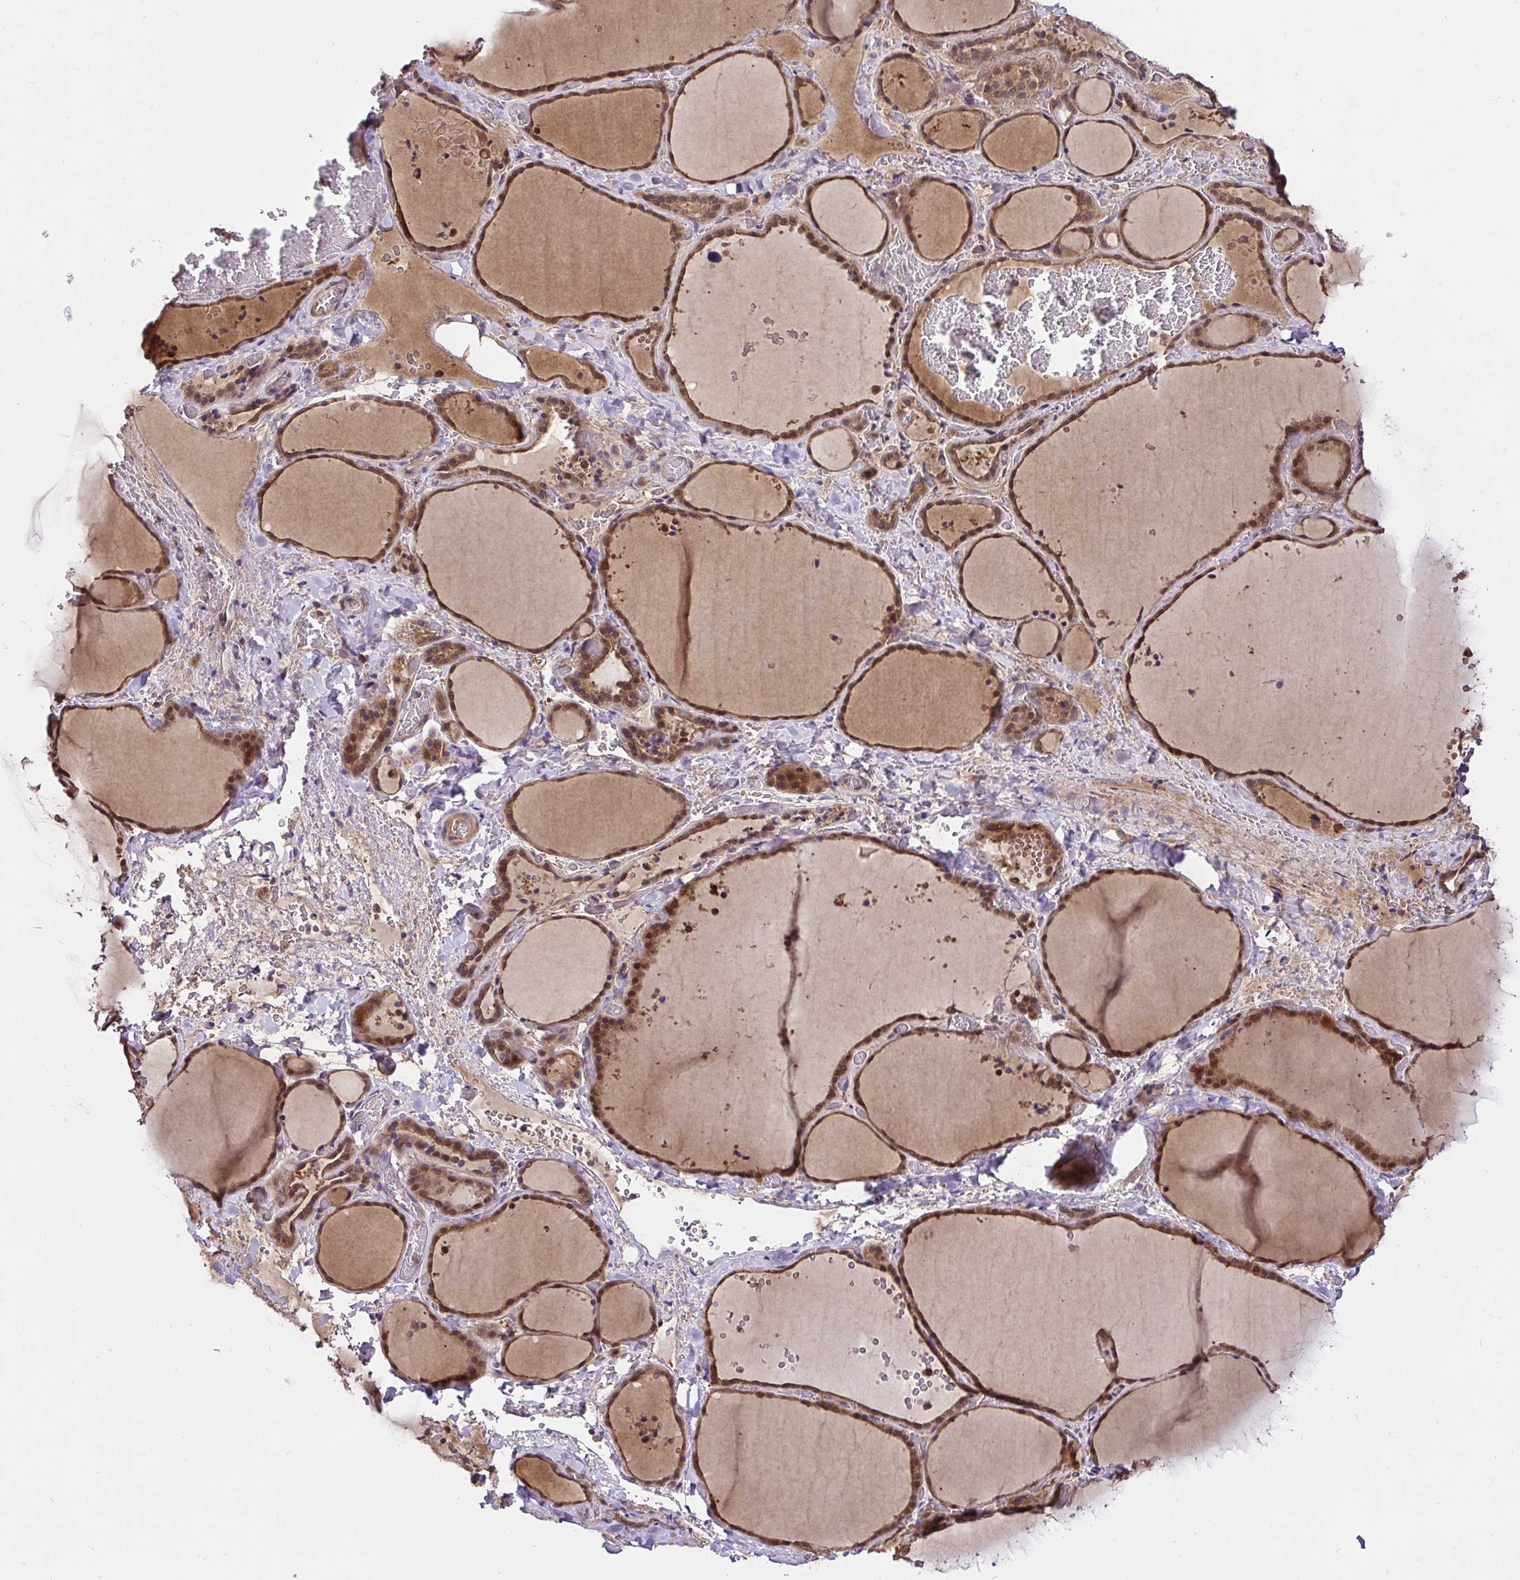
{"staining": {"intensity": "moderate", "quantity": ">75%", "location": "cytoplasmic/membranous,nuclear"}, "tissue": "thyroid gland", "cell_type": "Glandular cells", "image_type": "normal", "snomed": [{"axis": "morphology", "description": "Normal tissue, NOS"}, {"axis": "topography", "description": "Thyroid gland"}], "caption": "Thyroid gland was stained to show a protein in brown. There is medium levels of moderate cytoplasmic/membranous,nuclear positivity in about >75% of glandular cells. (DAB (3,3'-diaminobenzidine) IHC with brightfield microscopy, high magnification).", "gene": "UBE2M", "patient": {"sex": "female", "age": 36}}